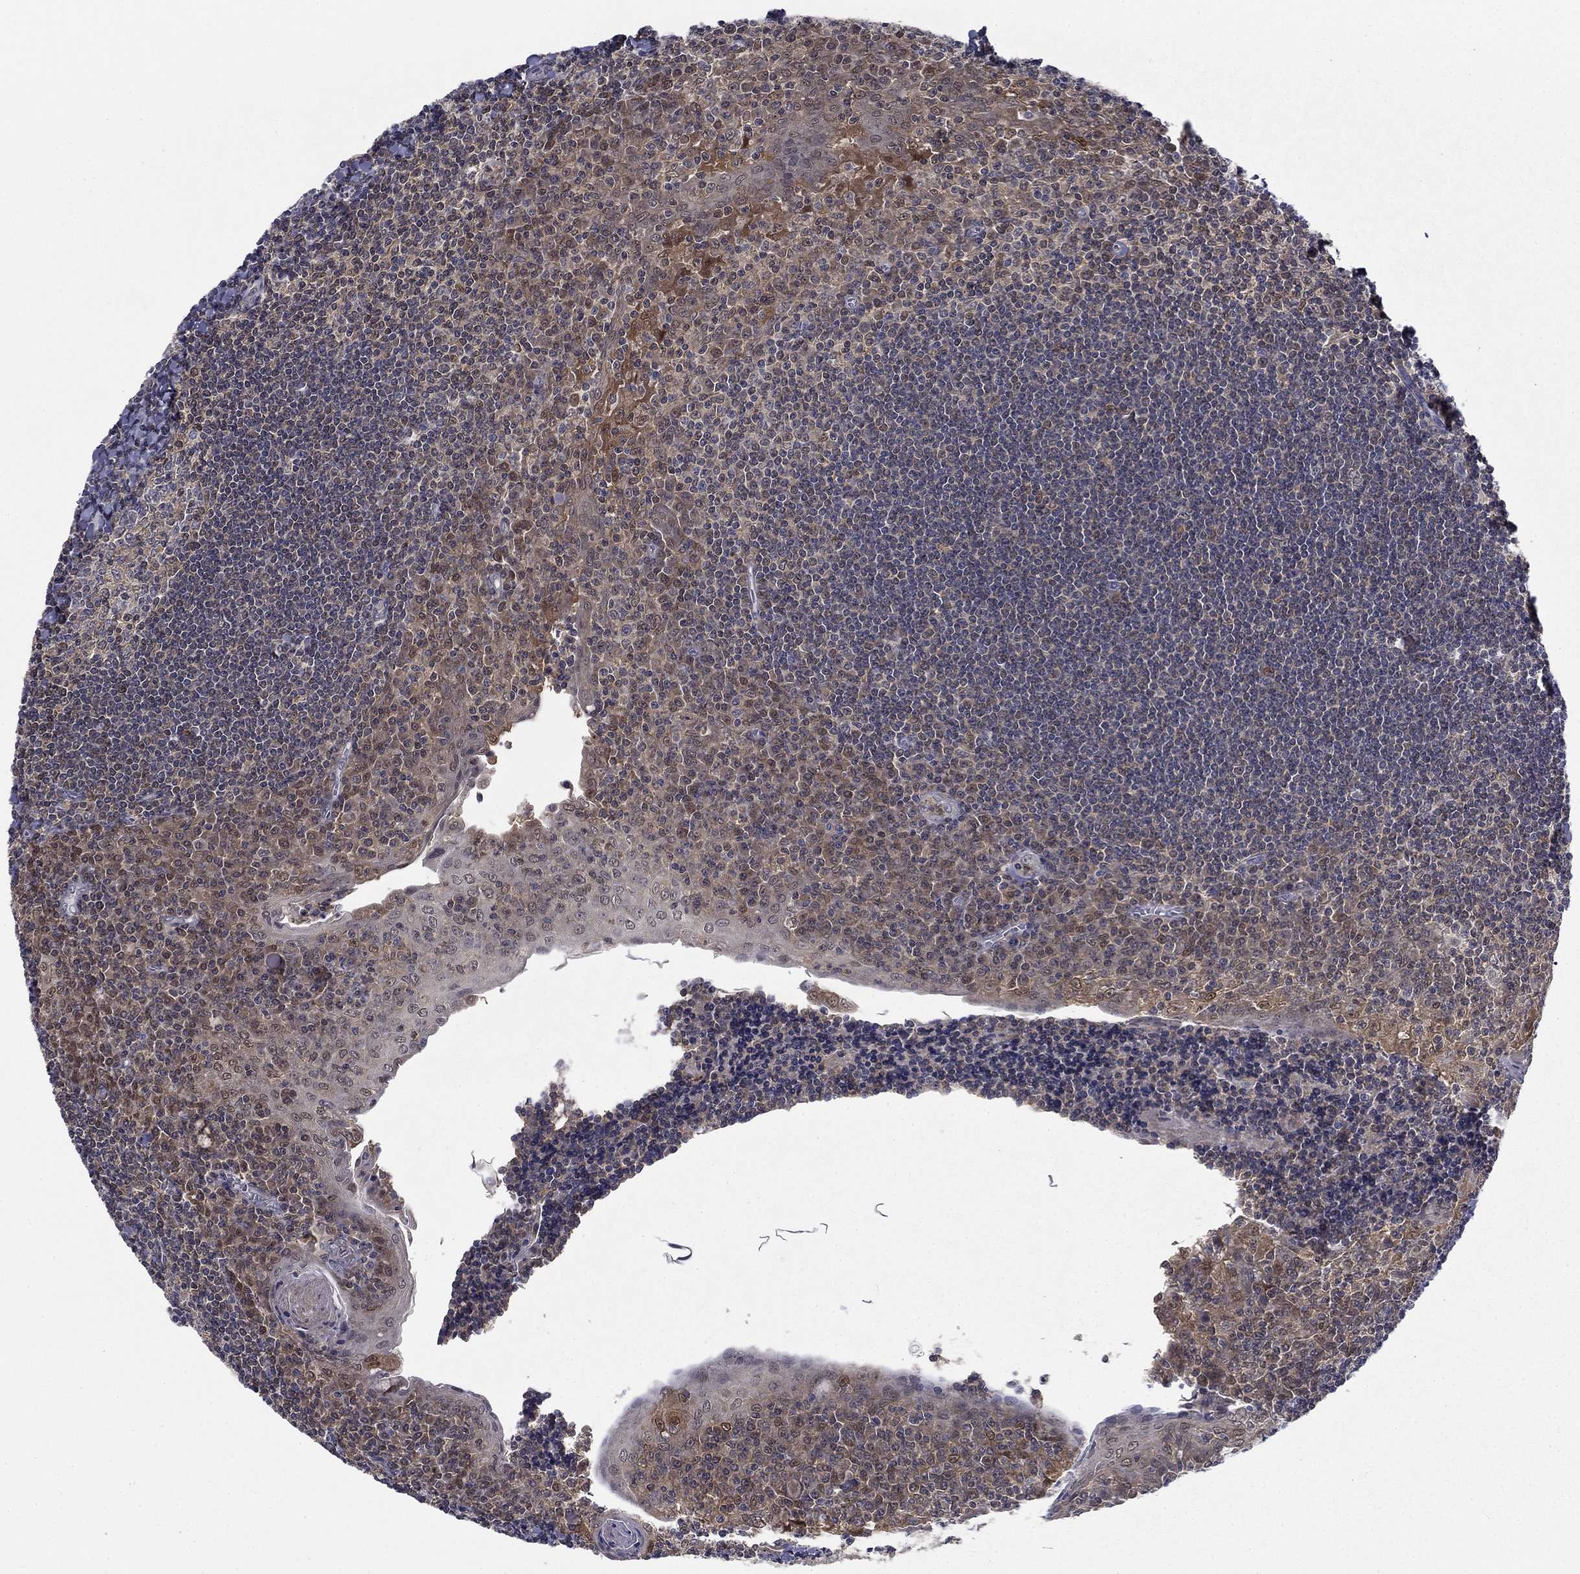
{"staining": {"intensity": "negative", "quantity": "none", "location": "none"}, "tissue": "tonsil", "cell_type": "Germinal center cells", "image_type": "normal", "snomed": [{"axis": "morphology", "description": "Normal tissue, NOS"}, {"axis": "topography", "description": "Tonsil"}], "caption": "Immunohistochemical staining of unremarkable tonsil reveals no significant positivity in germinal center cells.", "gene": "NIT2", "patient": {"sex": "female", "age": 12}}